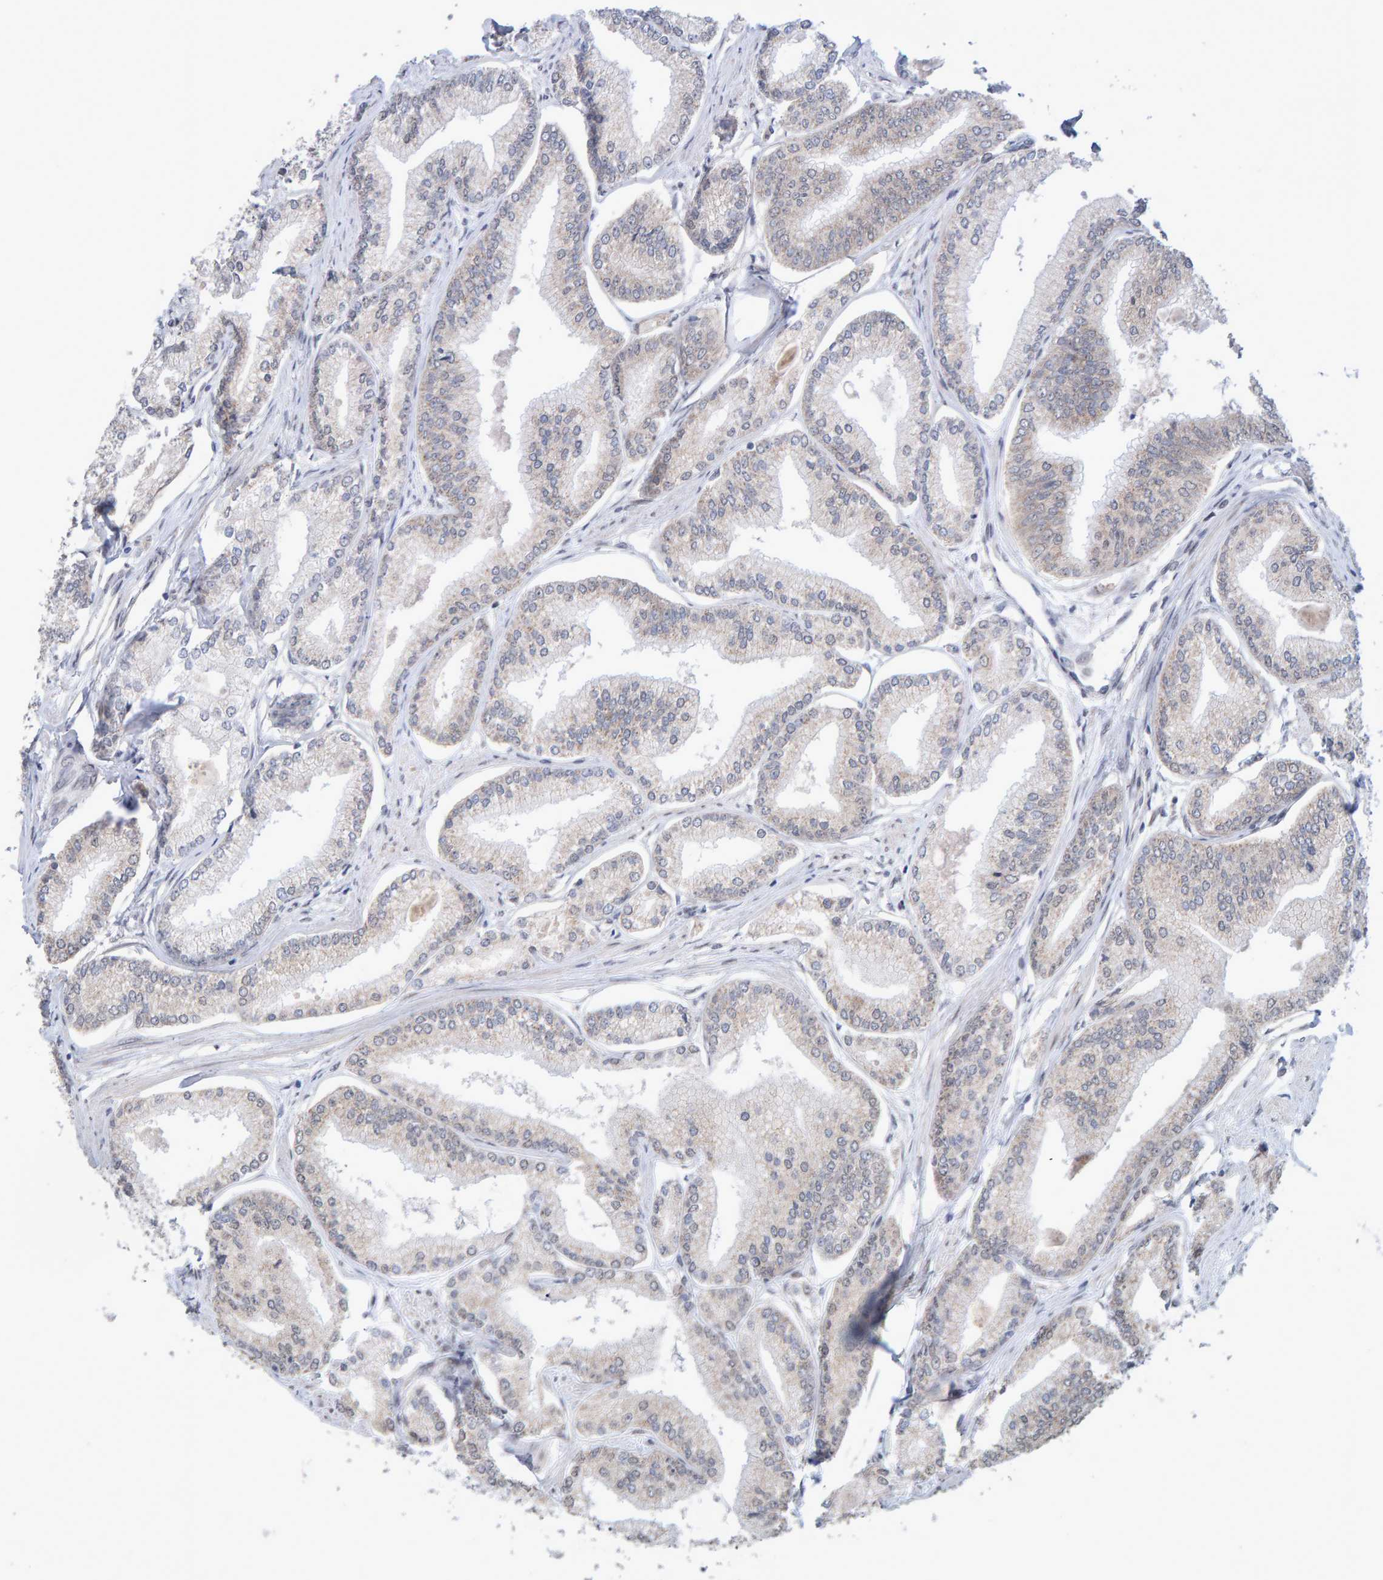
{"staining": {"intensity": "weak", "quantity": "<25%", "location": "cytoplasmic/membranous"}, "tissue": "prostate cancer", "cell_type": "Tumor cells", "image_type": "cancer", "snomed": [{"axis": "morphology", "description": "Adenocarcinoma, Low grade"}, {"axis": "topography", "description": "Prostate"}], "caption": "Tumor cells show no significant positivity in adenocarcinoma (low-grade) (prostate).", "gene": "USP43", "patient": {"sex": "male", "age": 52}}